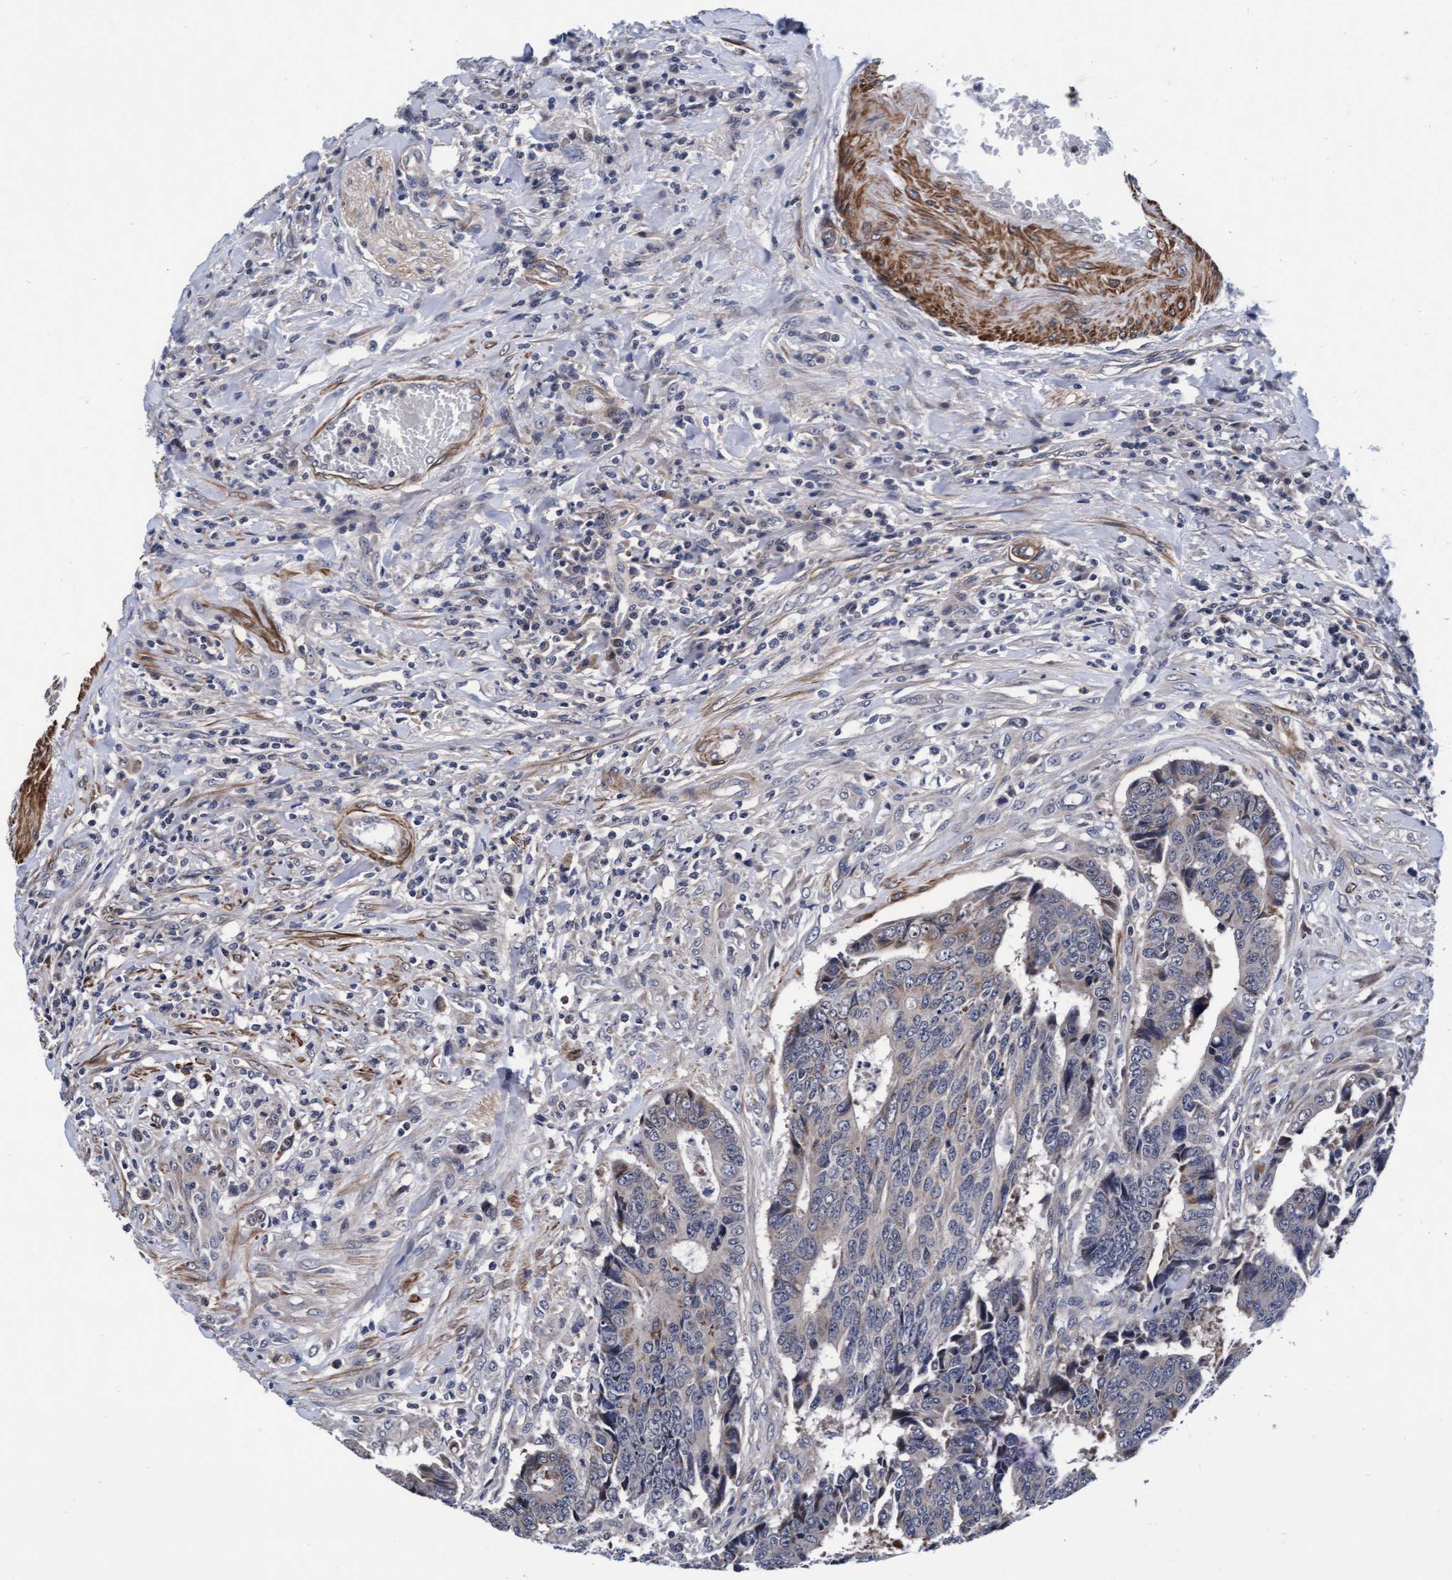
{"staining": {"intensity": "negative", "quantity": "none", "location": "none"}, "tissue": "colorectal cancer", "cell_type": "Tumor cells", "image_type": "cancer", "snomed": [{"axis": "morphology", "description": "Adenocarcinoma, NOS"}, {"axis": "topography", "description": "Rectum"}], "caption": "High magnification brightfield microscopy of colorectal cancer (adenocarcinoma) stained with DAB (3,3'-diaminobenzidine) (brown) and counterstained with hematoxylin (blue): tumor cells show no significant expression.", "gene": "EFCAB13", "patient": {"sex": "male", "age": 84}}